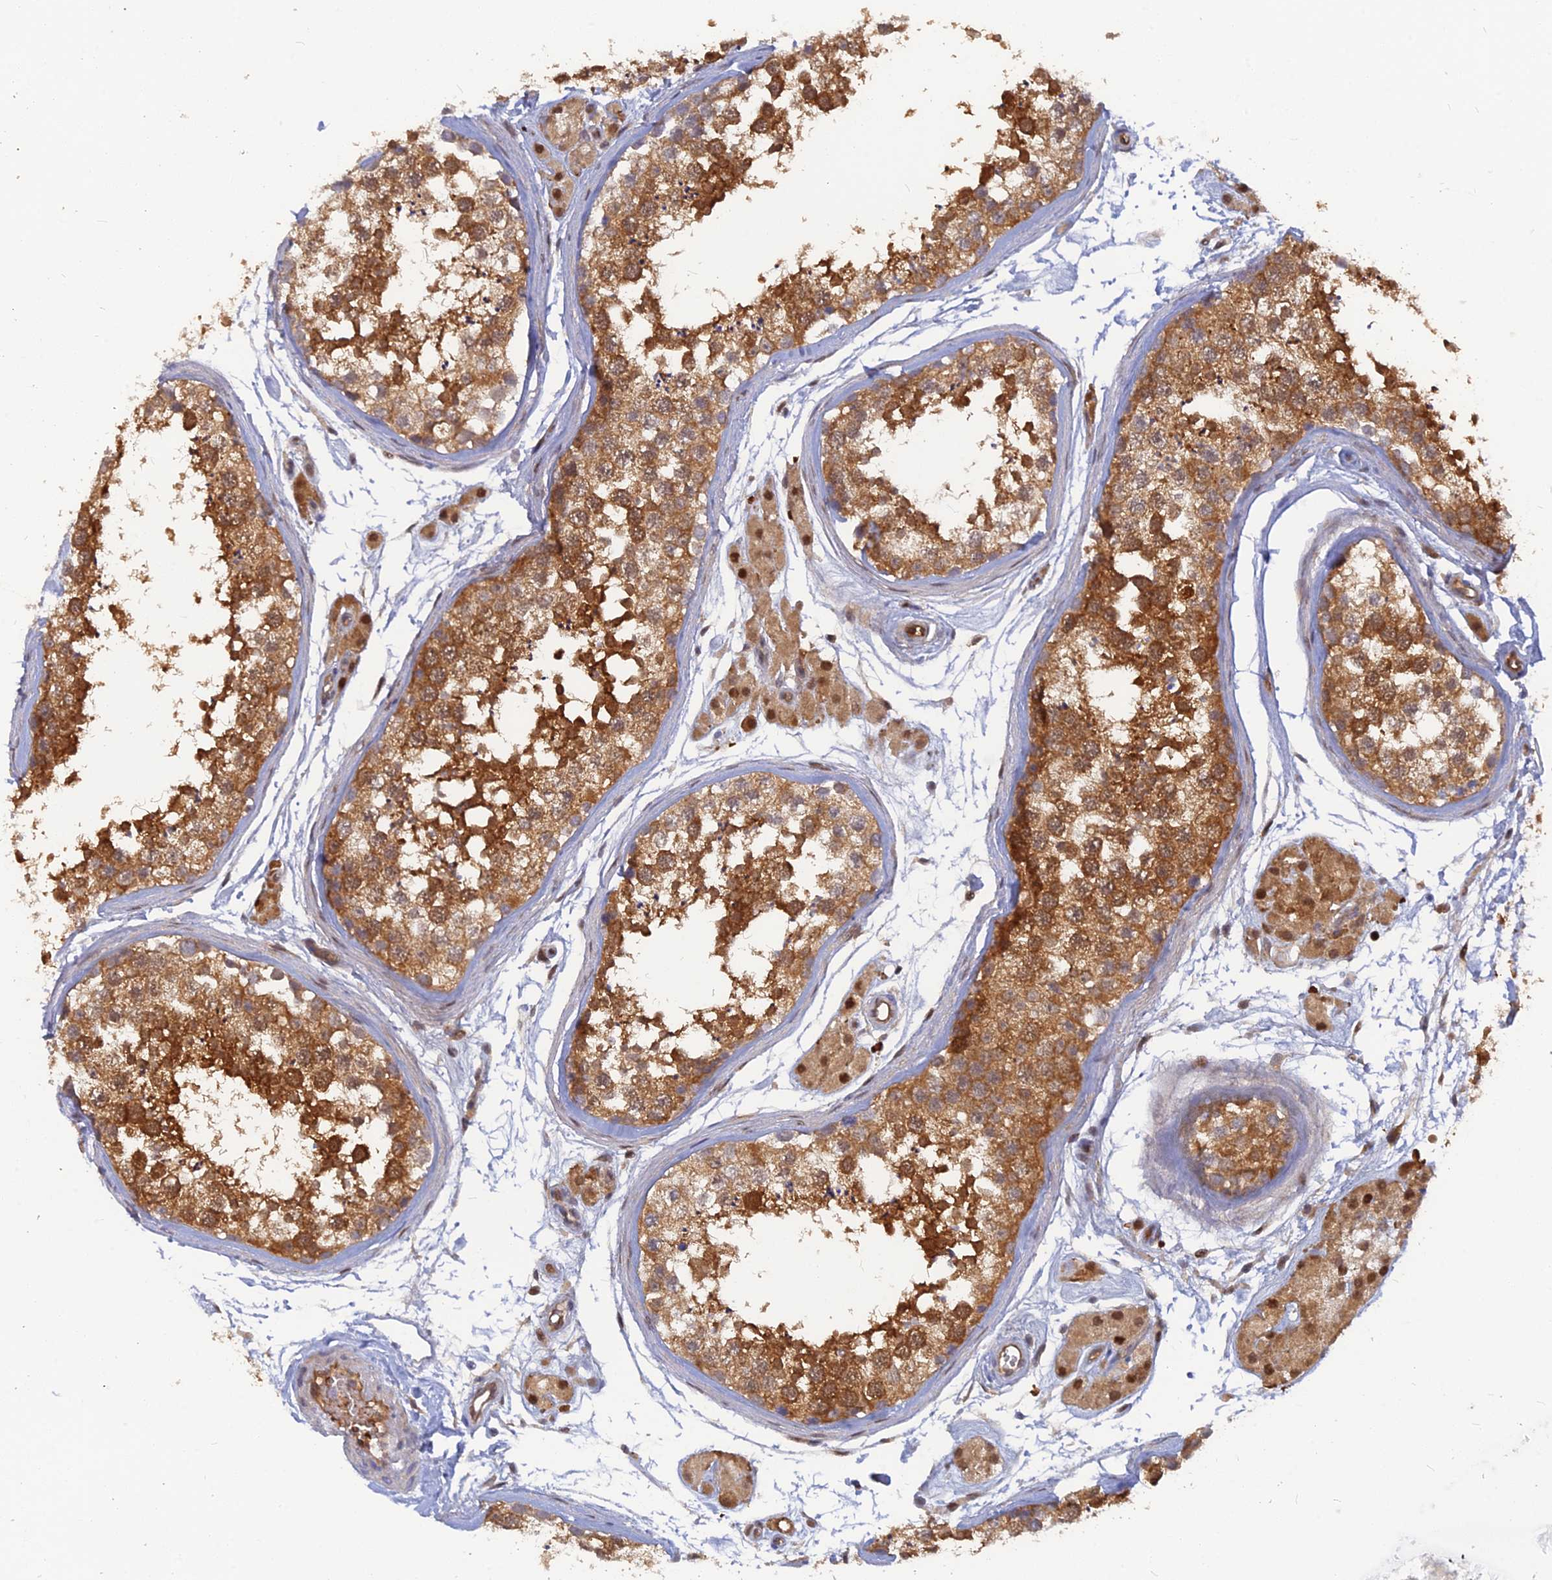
{"staining": {"intensity": "strong", "quantity": ">75%", "location": "cytoplasmic/membranous,nuclear"}, "tissue": "testis", "cell_type": "Cells in seminiferous ducts", "image_type": "normal", "snomed": [{"axis": "morphology", "description": "Normal tissue, NOS"}, {"axis": "topography", "description": "Testis"}], "caption": "Immunohistochemistry of unremarkable testis displays high levels of strong cytoplasmic/membranous,nuclear positivity in approximately >75% of cells in seminiferous ducts. The staining was performed using DAB (3,3'-diaminobenzidine), with brown indicating positive protein expression. Nuclei are stained blue with hematoxylin.", "gene": "ARL2BP", "patient": {"sex": "male", "age": 56}}